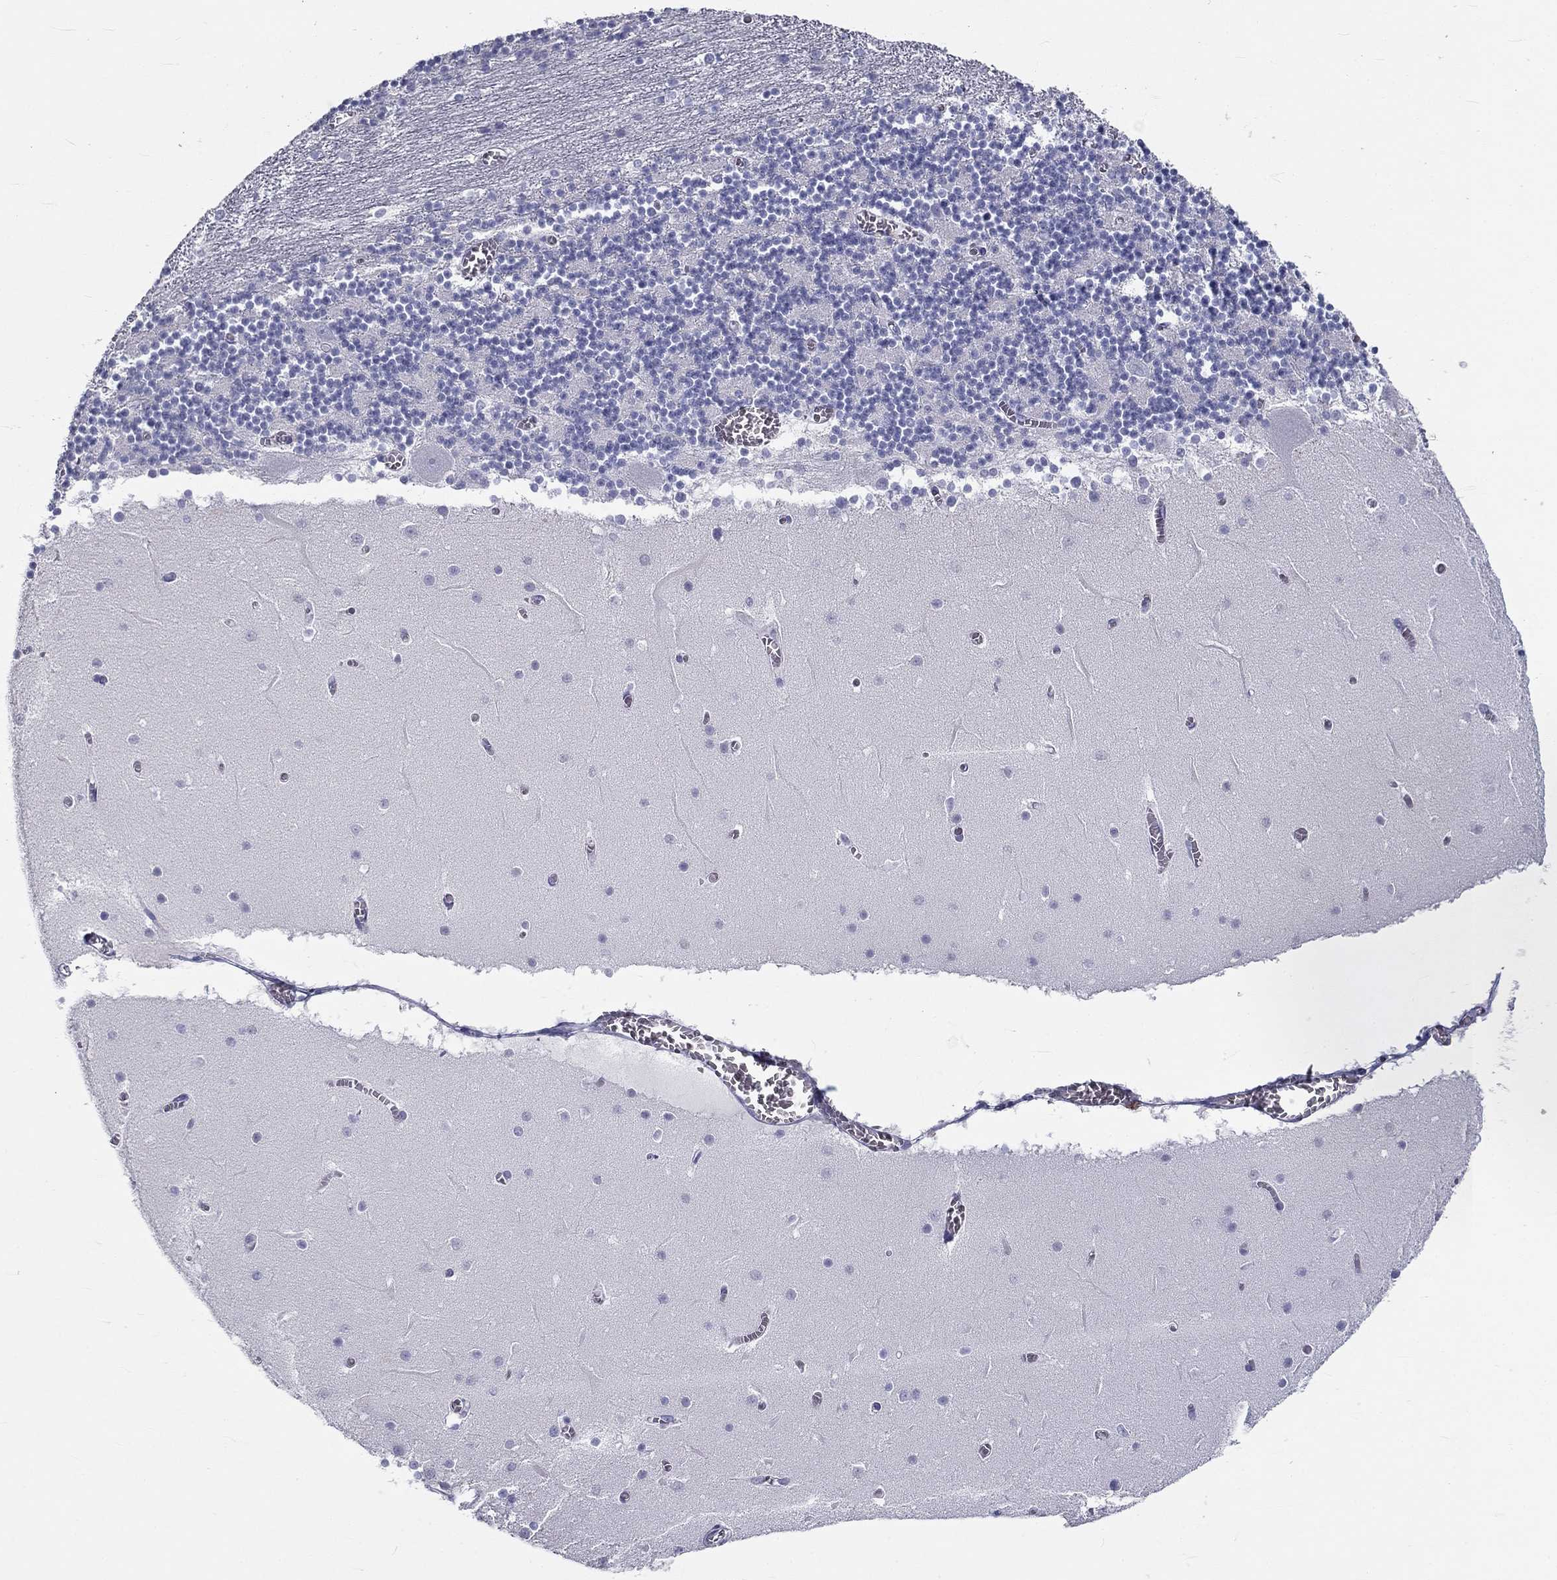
{"staining": {"intensity": "negative", "quantity": "none", "location": "none"}, "tissue": "cerebellum", "cell_type": "Cells in granular layer", "image_type": "normal", "snomed": [{"axis": "morphology", "description": "Normal tissue, NOS"}, {"axis": "topography", "description": "Cerebellum"}], "caption": "Cells in granular layer are negative for protein expression in normal human cerebellum. (Stains: DAB (3,3'-diaminobenzidine) immunohistochemistry (IHC) with hematoxylin counter stain, Microscopy: brightfield microscopy at high magnification).", "gene": "DNALI1", "patient": {"sex": "female", "age": 28}}